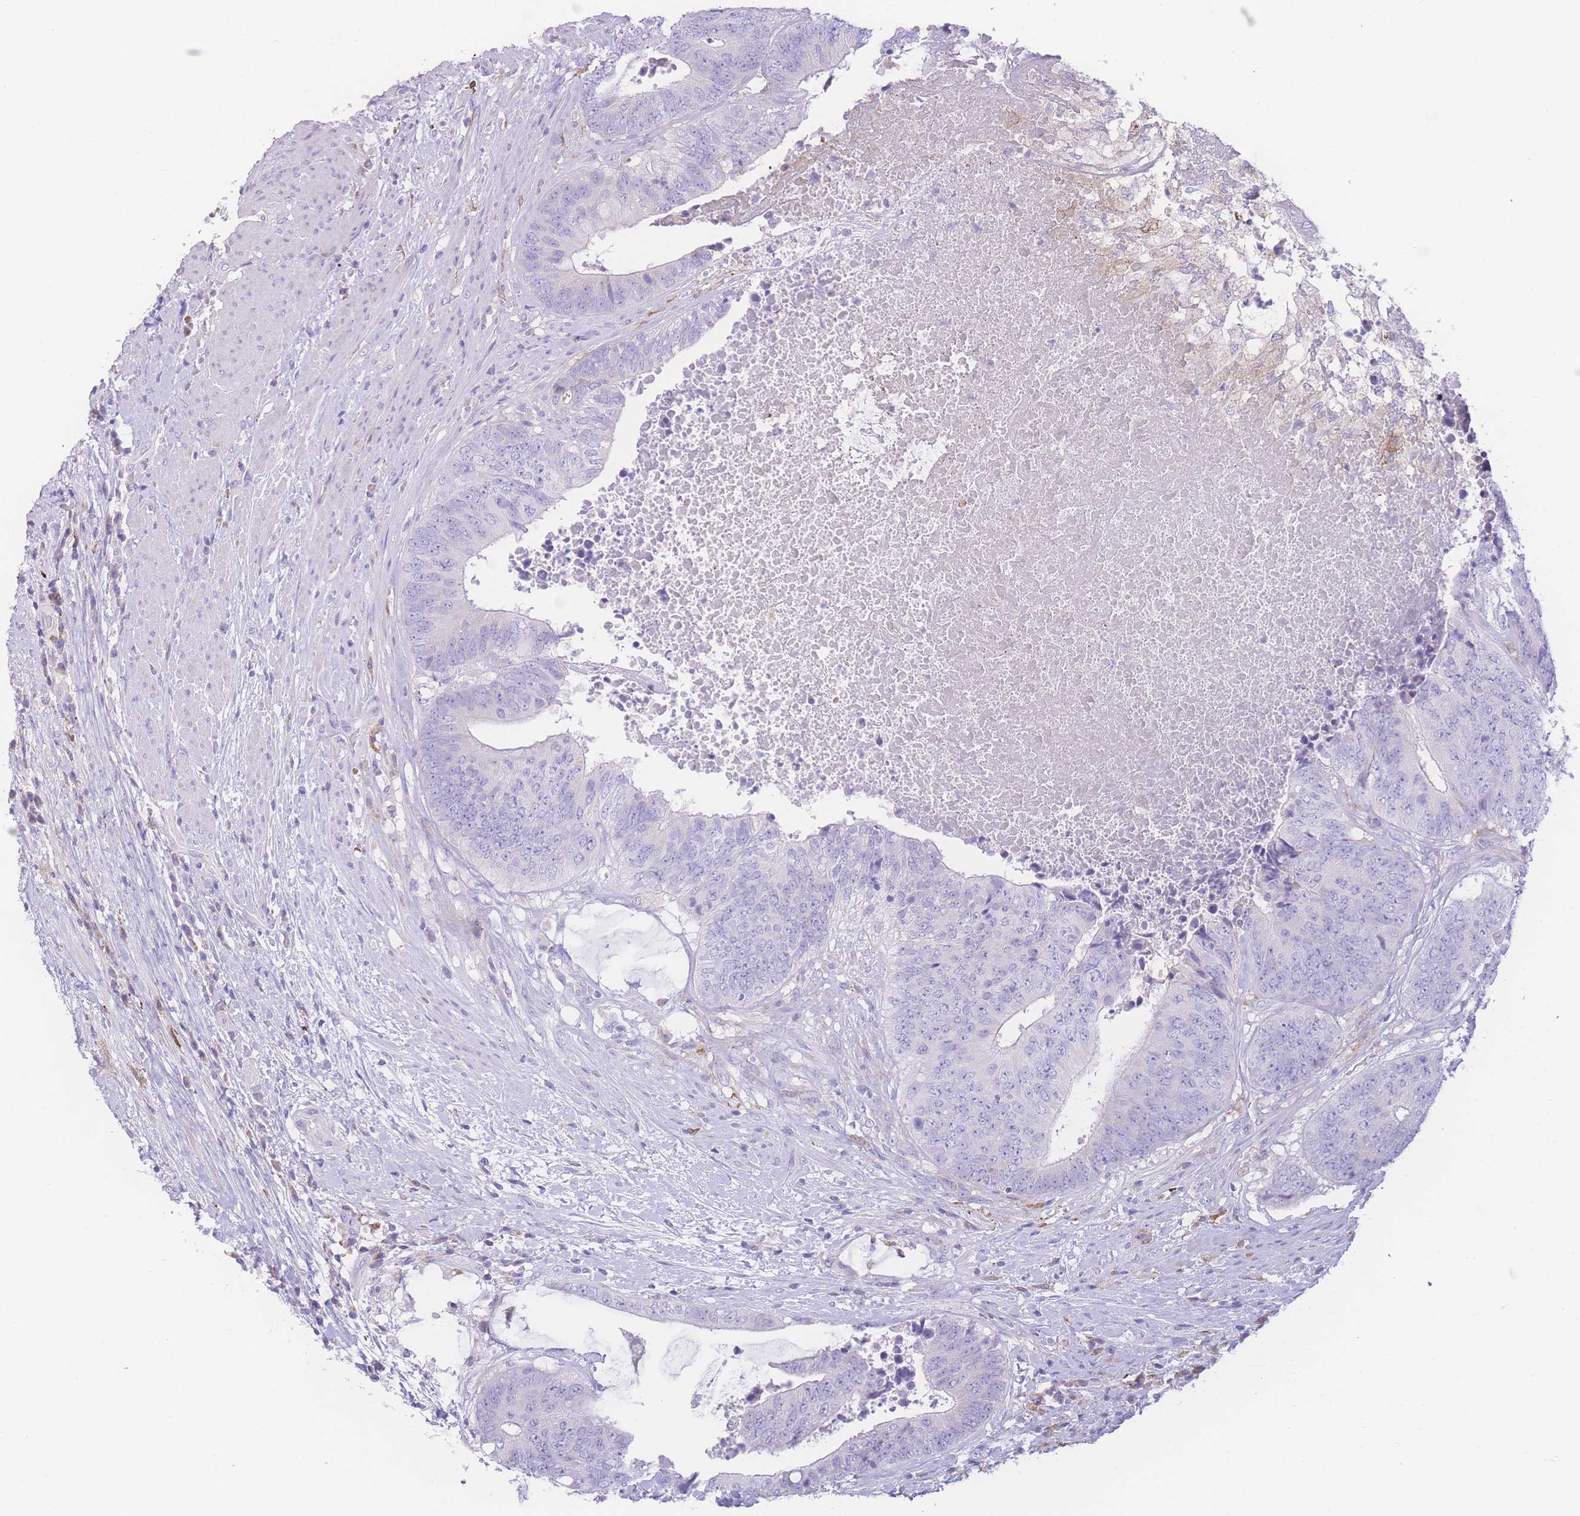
{"staining": {"intensity": "negative", "quantity": "none", "location": "none"}, "tissue": "colorectal cancer", "cell_type": "Tumor cells", "image_type": "cancer", "snomed": [{"axis": "morphology", "description": "Adenocarcinoma, NOS"}, {"axis": "topography", "description": "Rectum"}], "caption": "This is an immunohistochemistry (IHC) image of human colorectal adenocarcinoma. There is no staining in tumor cells.", "gene": "NBEAL1", "patient": {"sex": "male", "age": 72}}